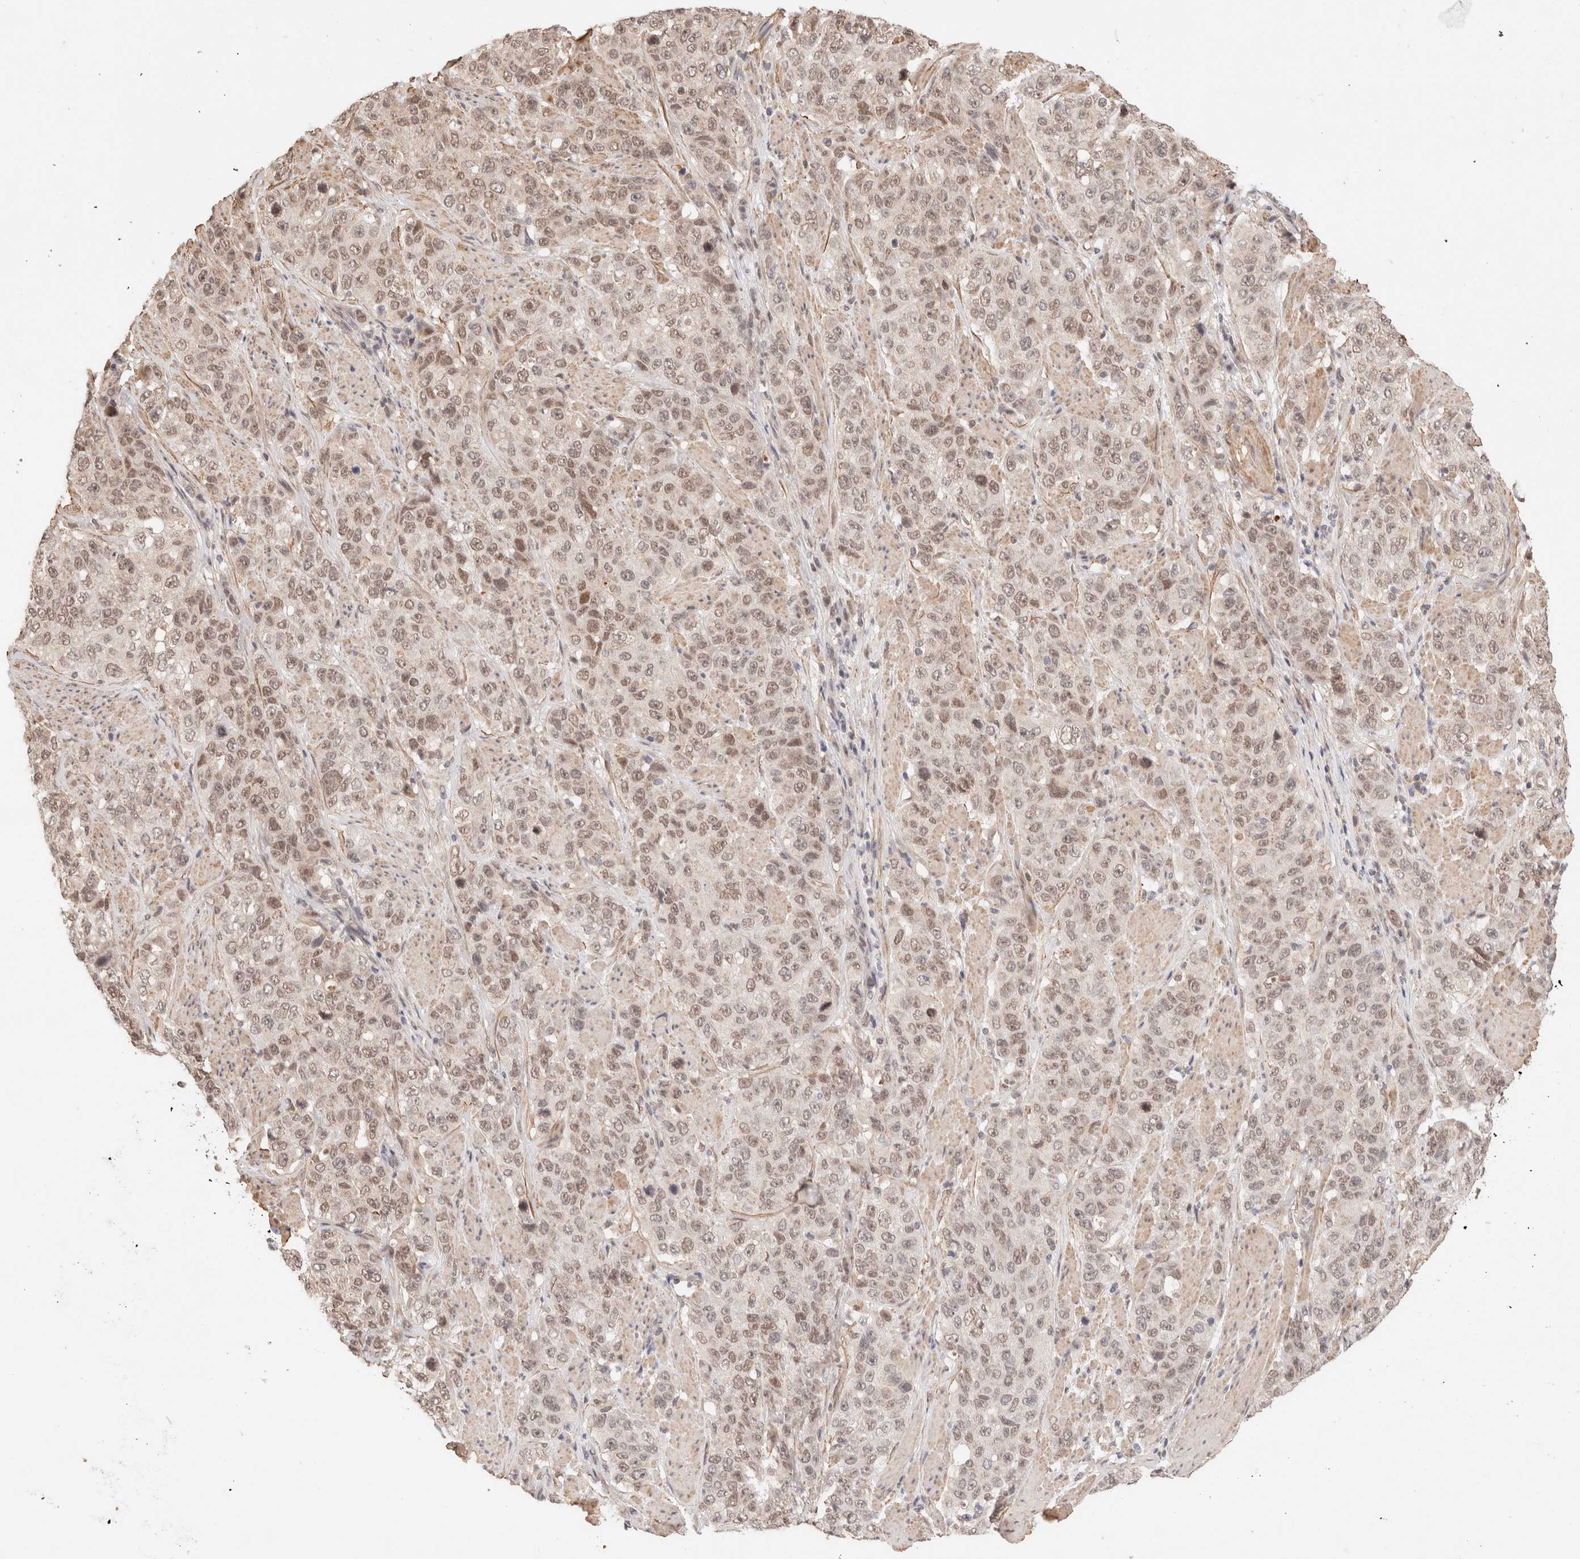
{"staining": {"intensity": "weak", "quantity": ">75%", "location": "nuclear"}, "tissue": "stomach cancer", "cell_type": "Tumor cells", "image_type": "cancer", "snomed": [{"axis": "morphology", "description": "Adenocarcinoma, NOS"}, {"axis": "topography", "description": "Stomach"}], "caption": "Adenocarcinoma (stomach) stained with a brown dye exhibits weak nuclear positive staining in about >75% of tumor cells.", "gene": "BRPF3", "patient": {"sex": "male", "age": 48}}